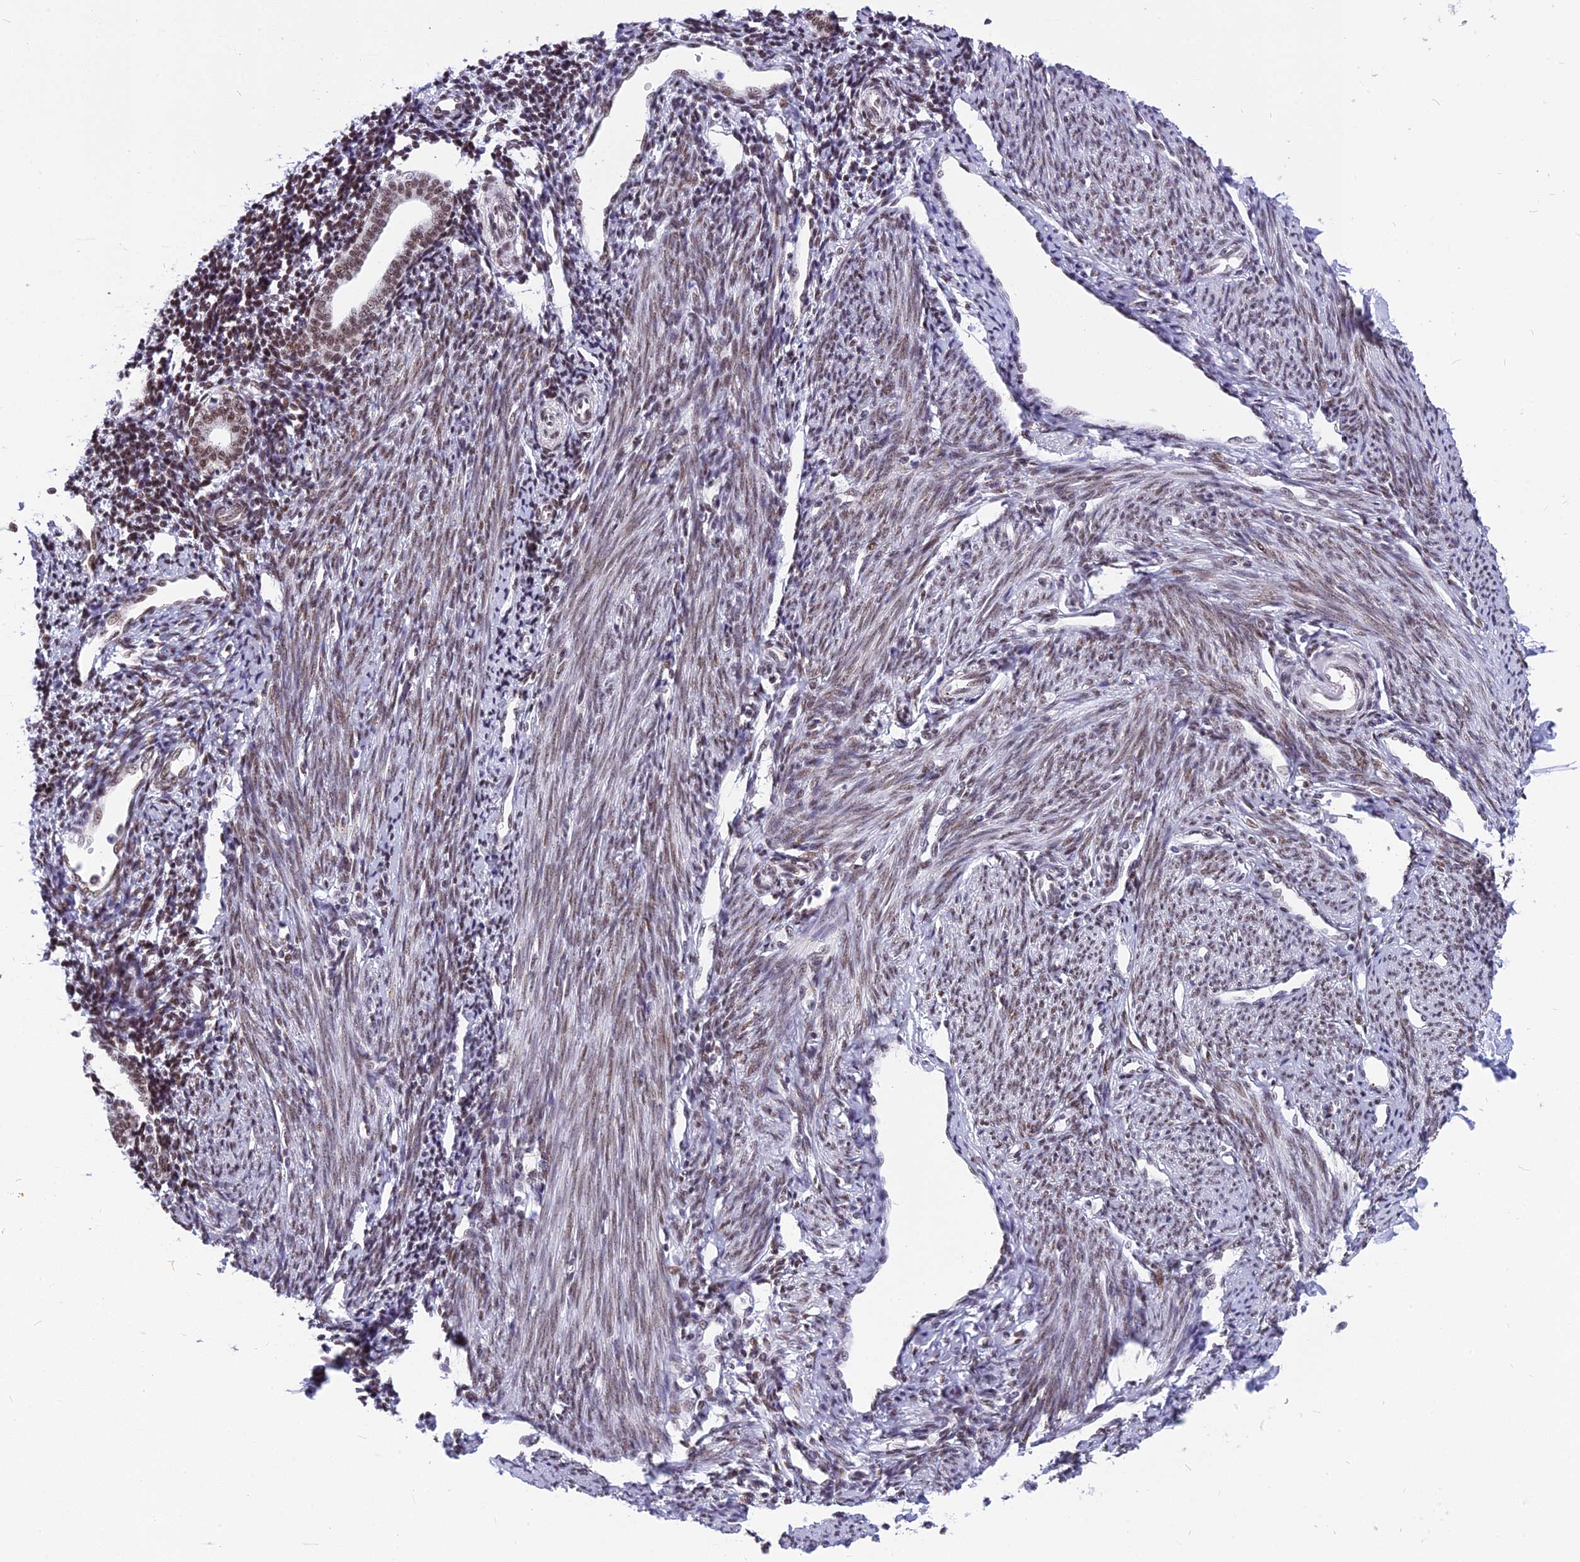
{"staining": {"intensity": "moderate", "quantity": "25%-75%", "location": "nuclear"}, "tissue": "endometrium", "cell_type": "Cells in endometrial stroma", "image_type": "normal", "snomed": [{"axis": "morphology", "description": "Normal tissue, NOS"}, {"axis": "topography", "description": "Endometrium"}], "caption": "A medium amount of moderate nuclear positivity is present in approximately 25%-75% of cells in endometrial stroma in unremarkable endometrium.", "gene": "IRF2BP1", "patient": {"sex": "female", "age": 56}}